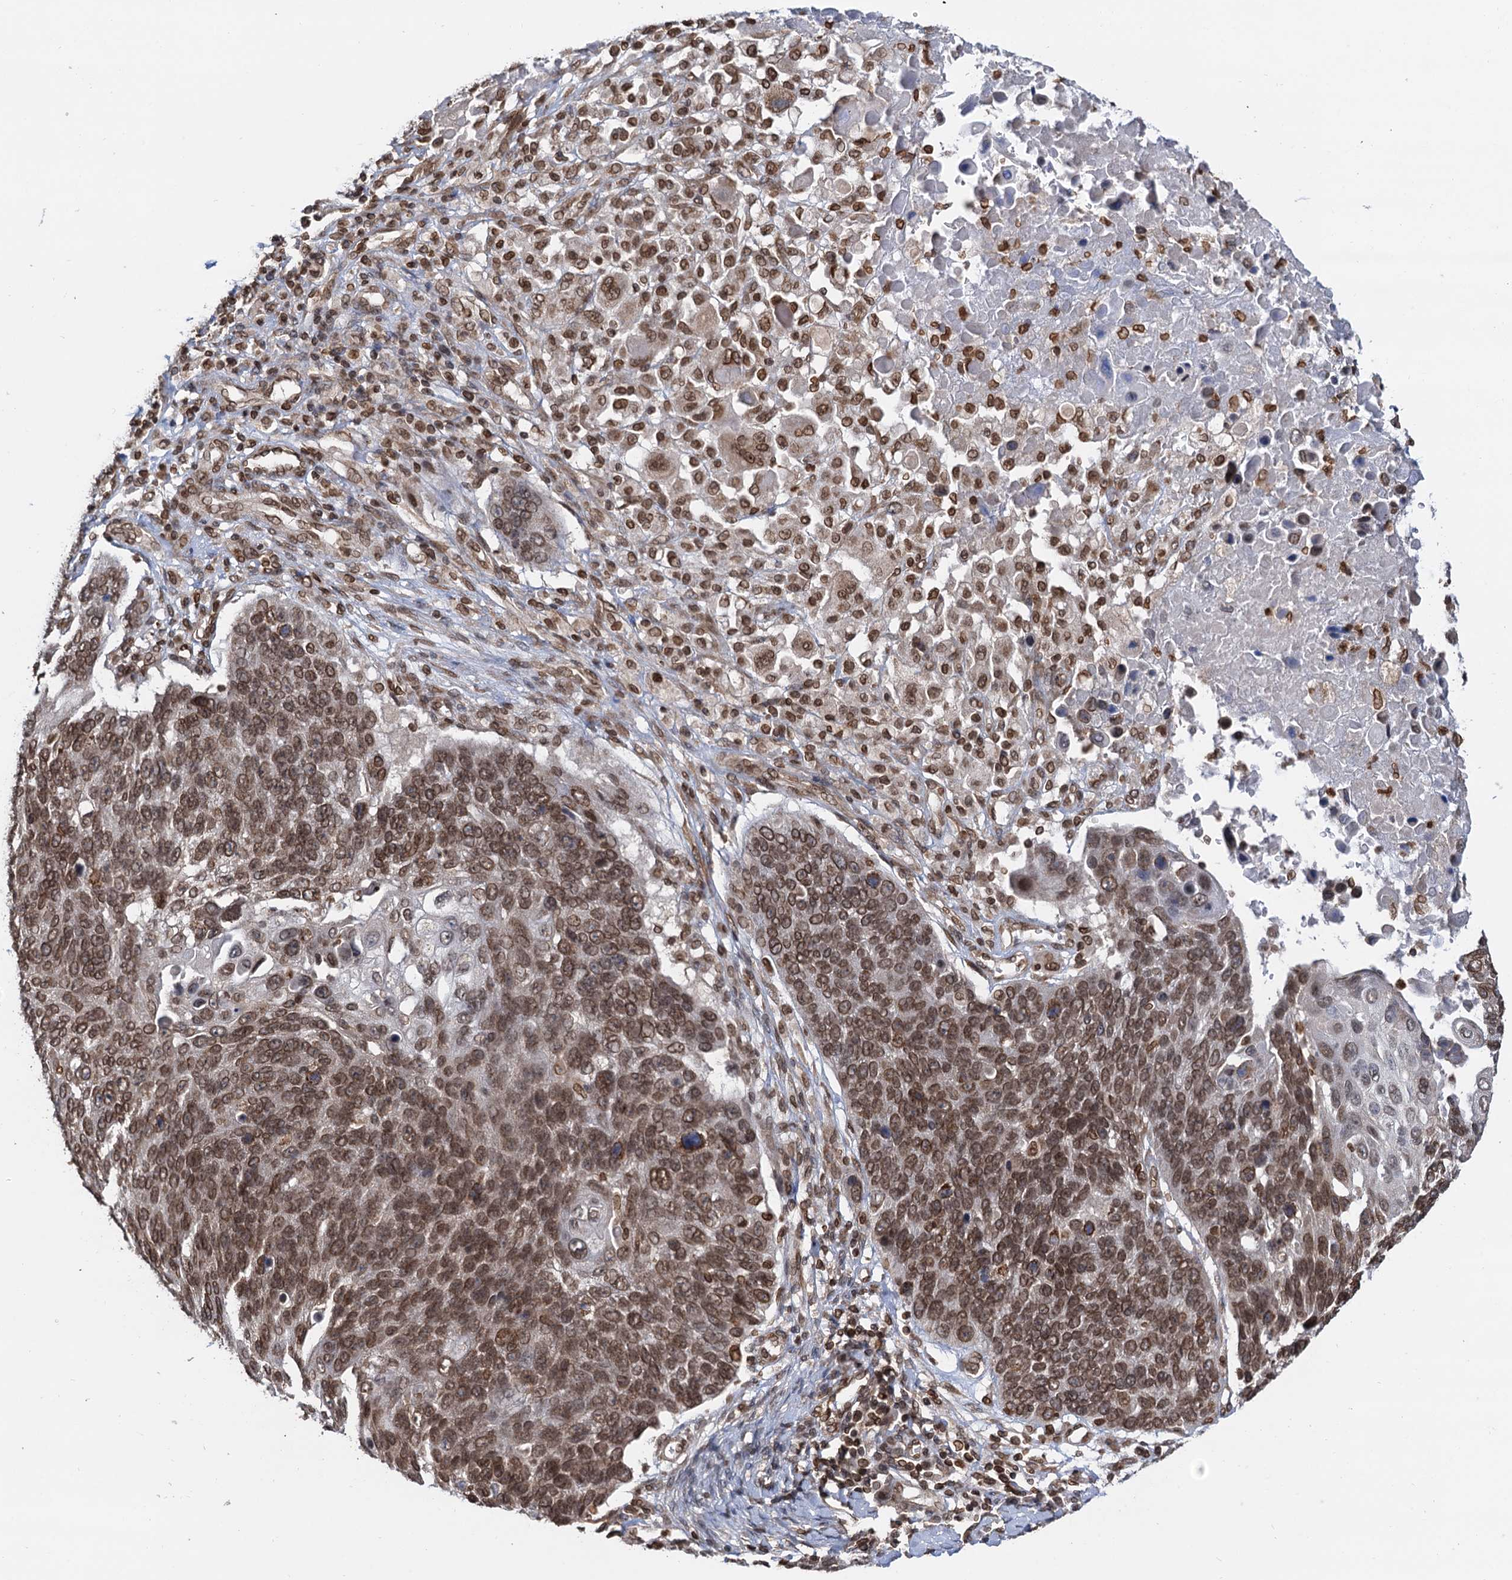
{"staining": {"intensity": "moderate", "quantity": ">75%", "location": "nuclear"}, "tissue": "lung cancer", "cell_type": "Tumor cells", "image_type": "cancer", "snomed": [{"axis": "morphology", "description": "Squamous cell carcinoma, NOS"}, {"axis": "topography", "description": "Lung"}], "caption": "DAB (3,3'-diaminobenzidine) immunohistochemical staining of lung cancer shows moderate nuclear protein staining in approximately >75% of tumor cells.", "gene": "ZC3H13", "patient": {"sex": "male", "age": 66}}